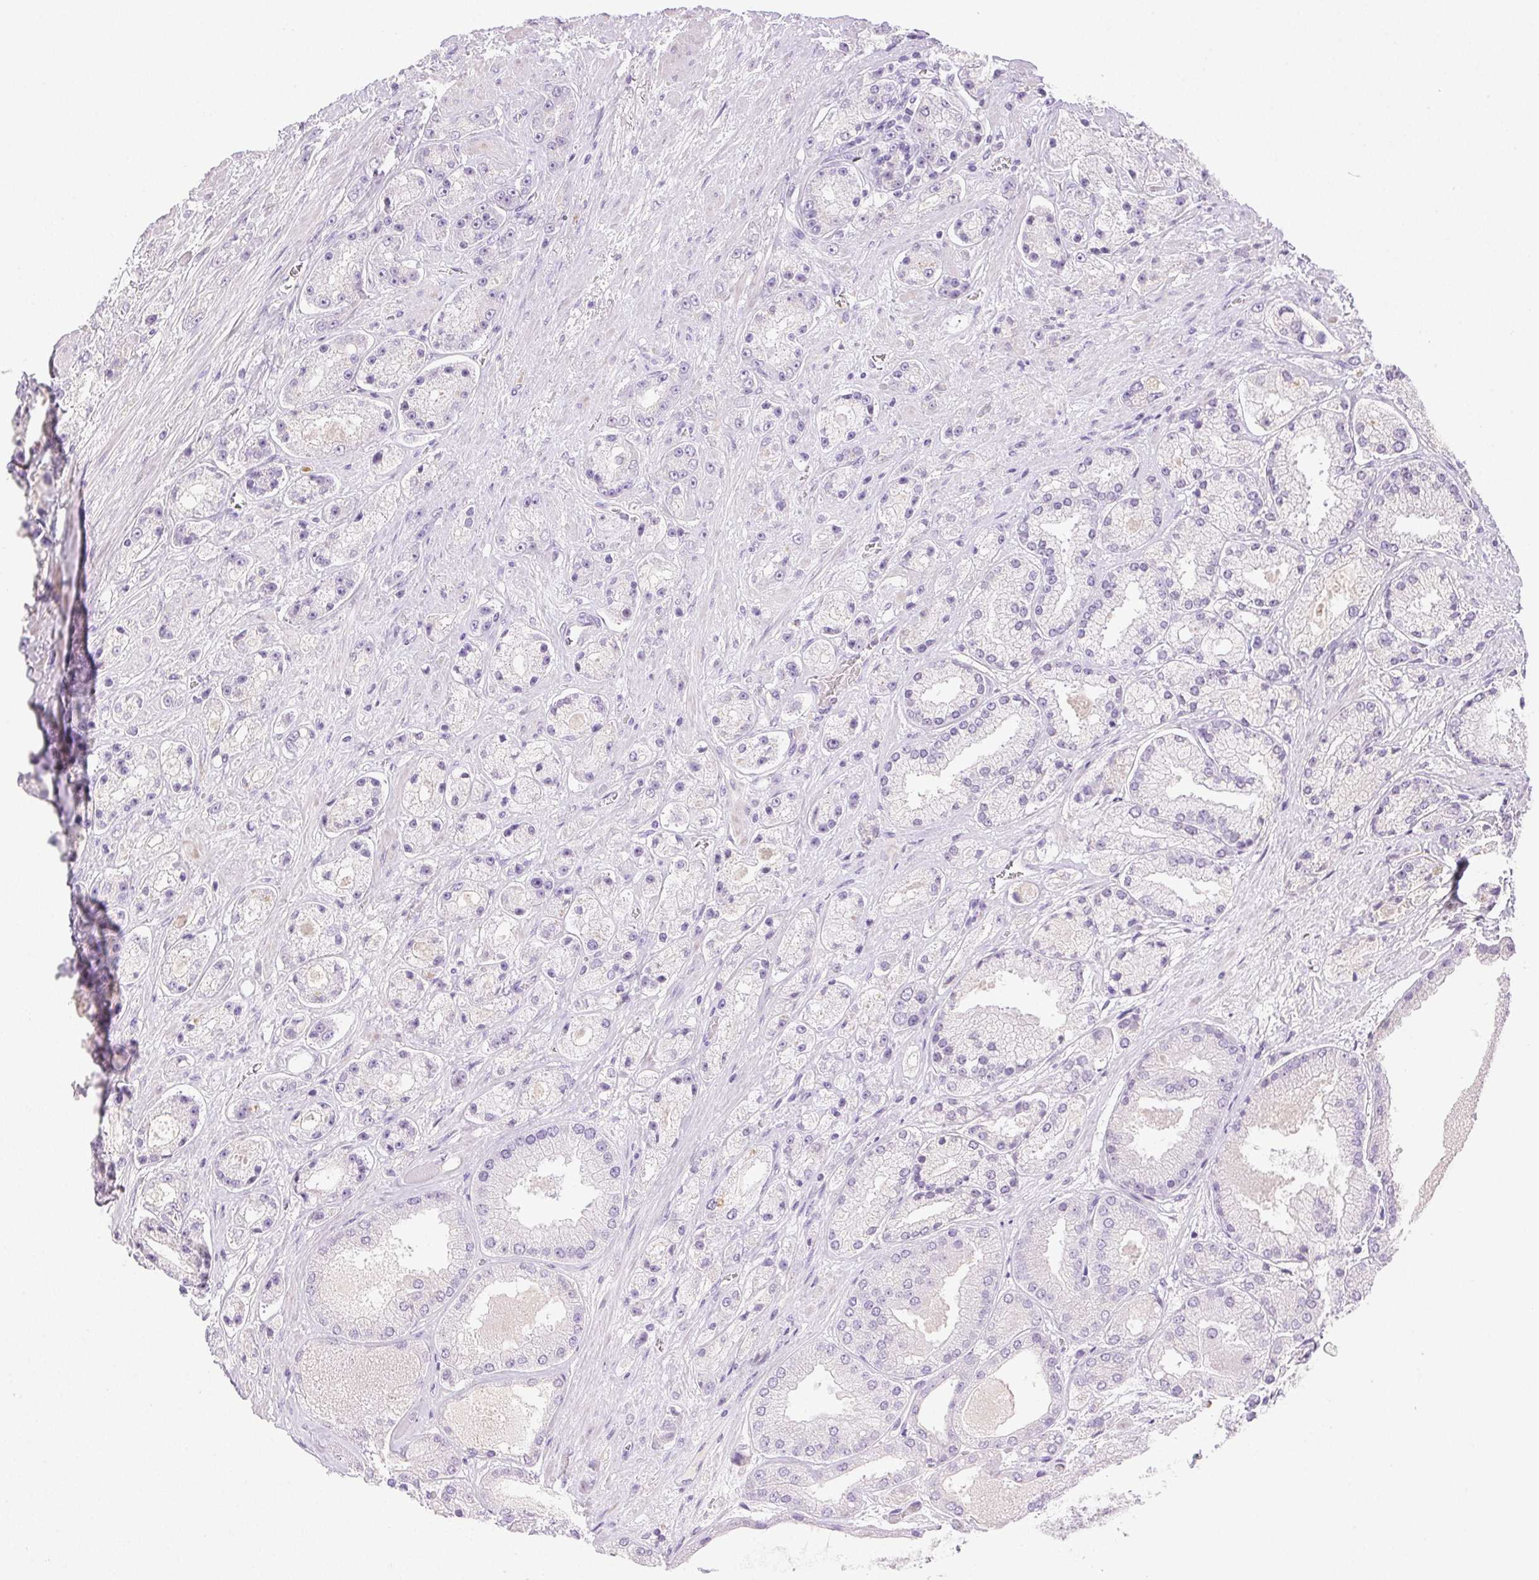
{"staining": {"intensity": "negative", "quantity": "none", "location": "none"}, "tissue": "prostate cancer", "cell_type": "Tumor cells", "image_type": "cancer", "snomed": [{"axis": "morphology", "description": "Adenocarcinoma, High grade"}, {"axis": "topography", "description": "Prostate"}], "caption": "There is no significant expression in tumor cells of prostate high-grade adenocarcinoma.", "gene": "EMX2", "patient": {"sex": "male", "age": 67}}